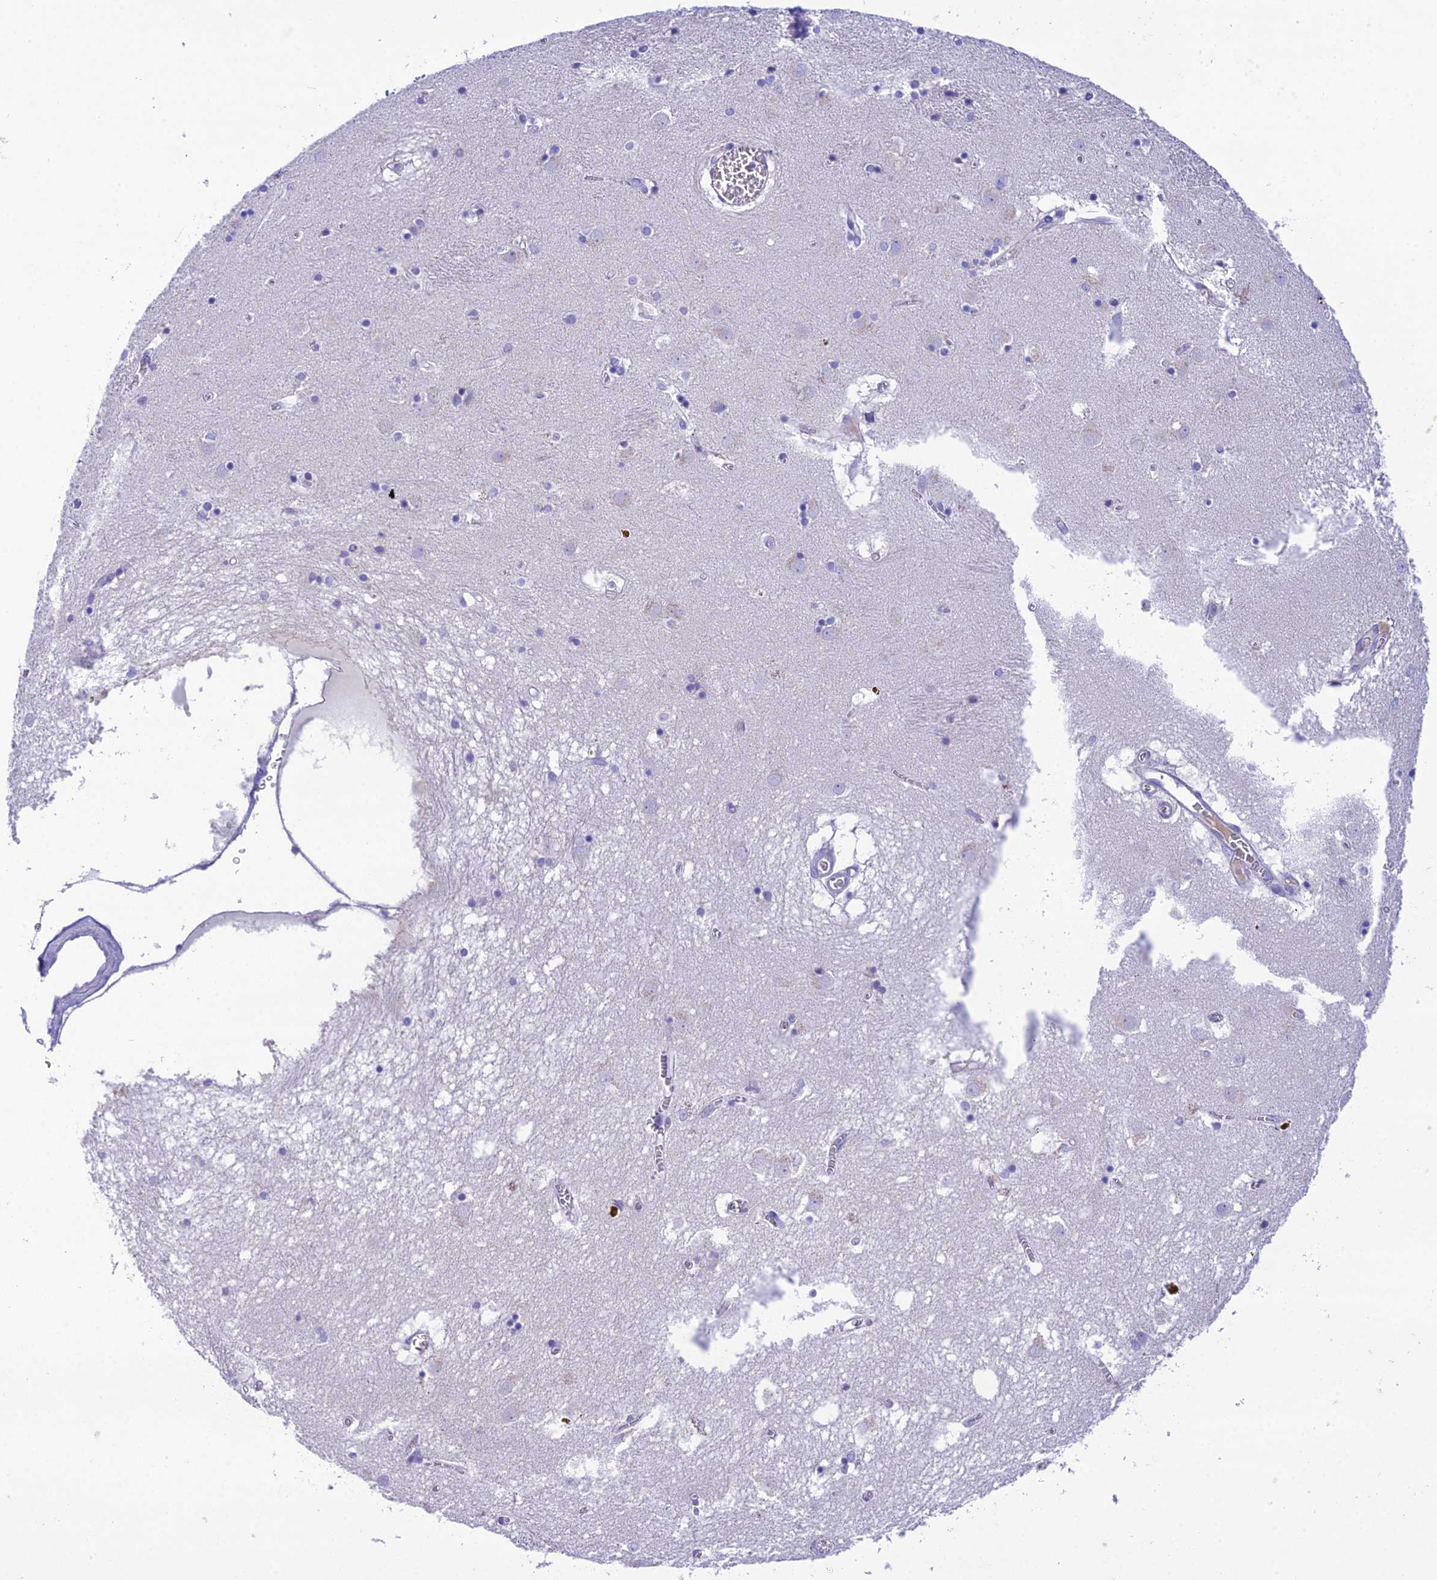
{"staining": {"intensity": "negative", "quantity": "none", "location": "none"}, "tissue": "caudate", "cell_type": "Glial cells", "image_type": "normal", "snomed": [{"axis": "morphology", "description": "Normal tissue, NOS"}, {"axis": "topography", "description": "Lateral ventricle wall"}], "caption": "This micrograph is of unremarkable caudate stained with IHC to label a protein in brown with the nuclei are counter-stained blue. There is no expression in glial cells.", "gene": "KIAA0408", "patient": {"sex": "male", "age": 70}}